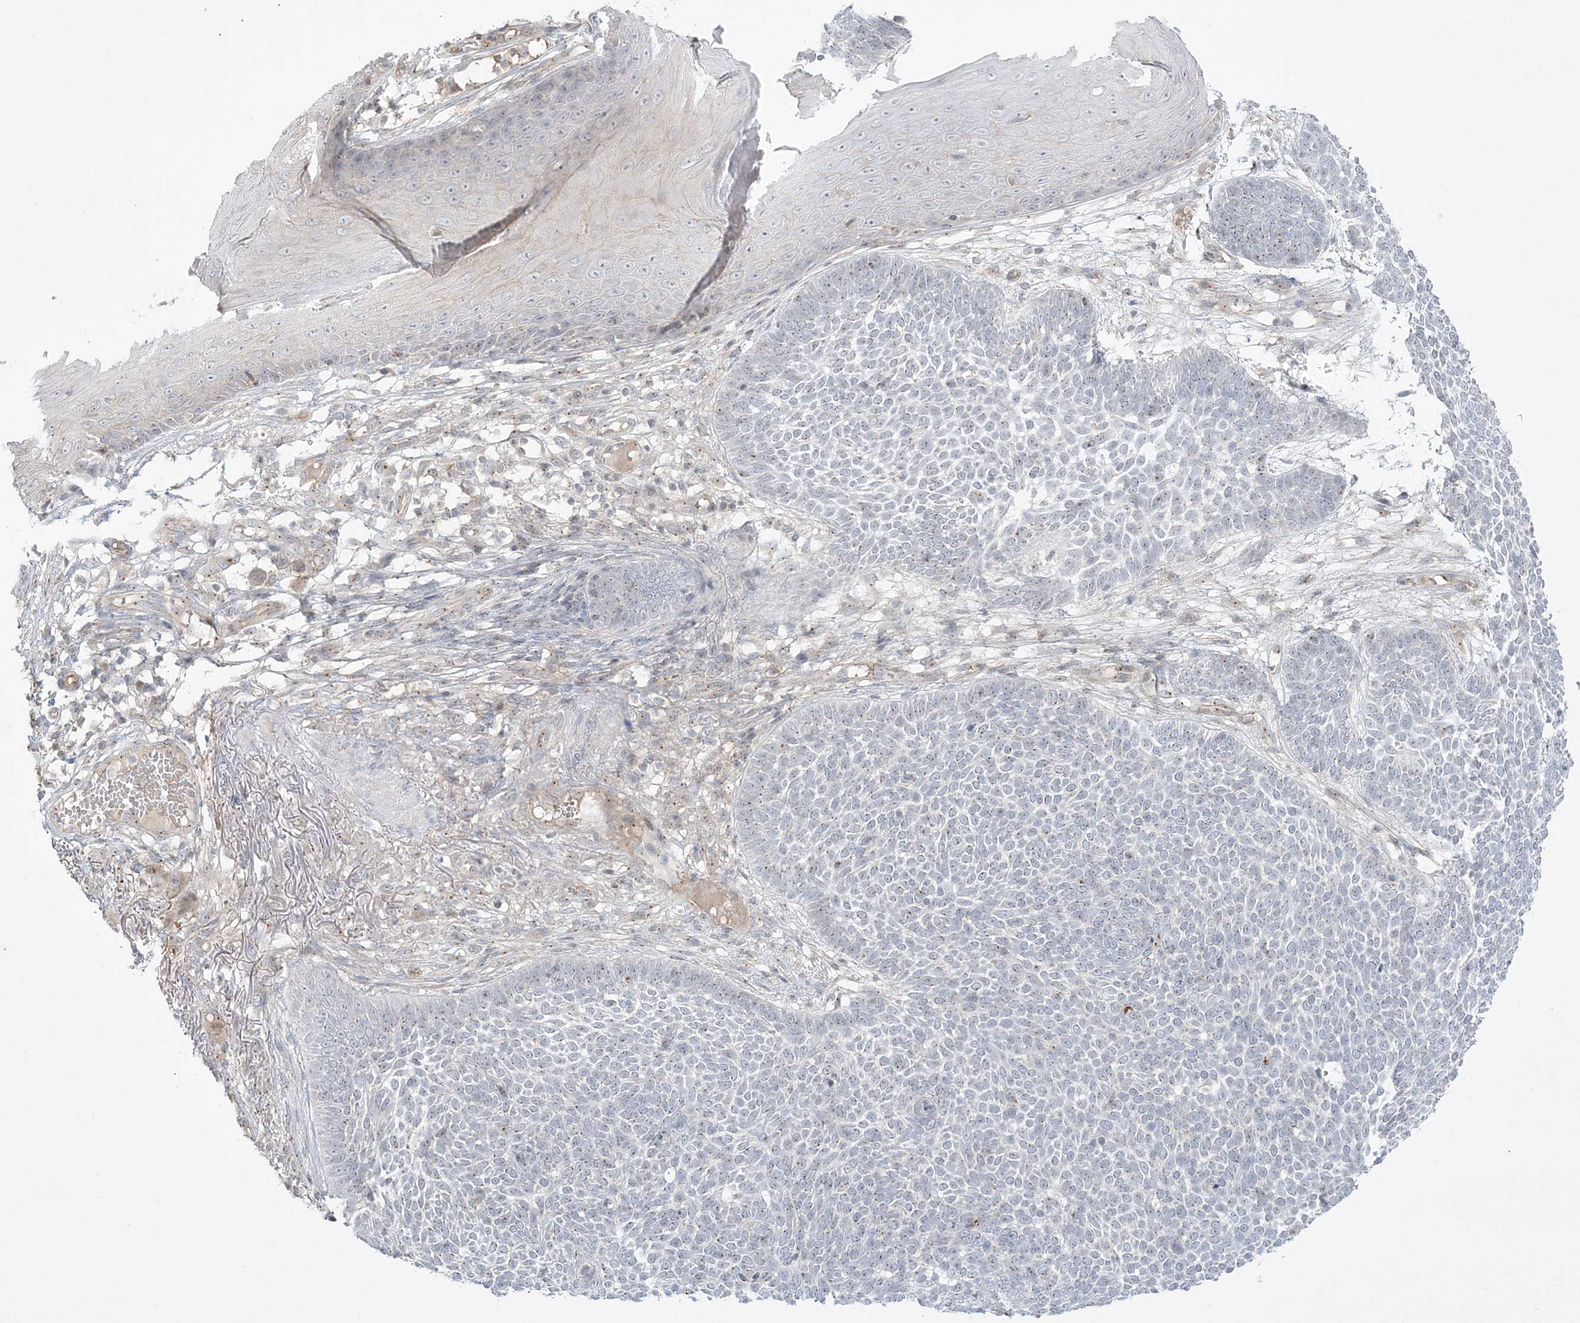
{"staining": {"intensity": "weak", "quantity": "<25%", "location": "cytoplasmic/membranous"}, "tissue": "skin cancer", "cell_type": "Tumor cells", "image_type": "cancer", "snomed": [{"axis": "morphology", "description": "Normal tissue, NOS"}, {"axis": "morphology", "description": "Basal cell carcinoma"}, {"axis": "topography", "description": "Skin"}], "caption": "The photomicrograph displays no significant staining in tumor cells of skin basal cell carcinoma.", "gene": "ADAMTS12", "patient": {"sex": "male", "age": 64}}